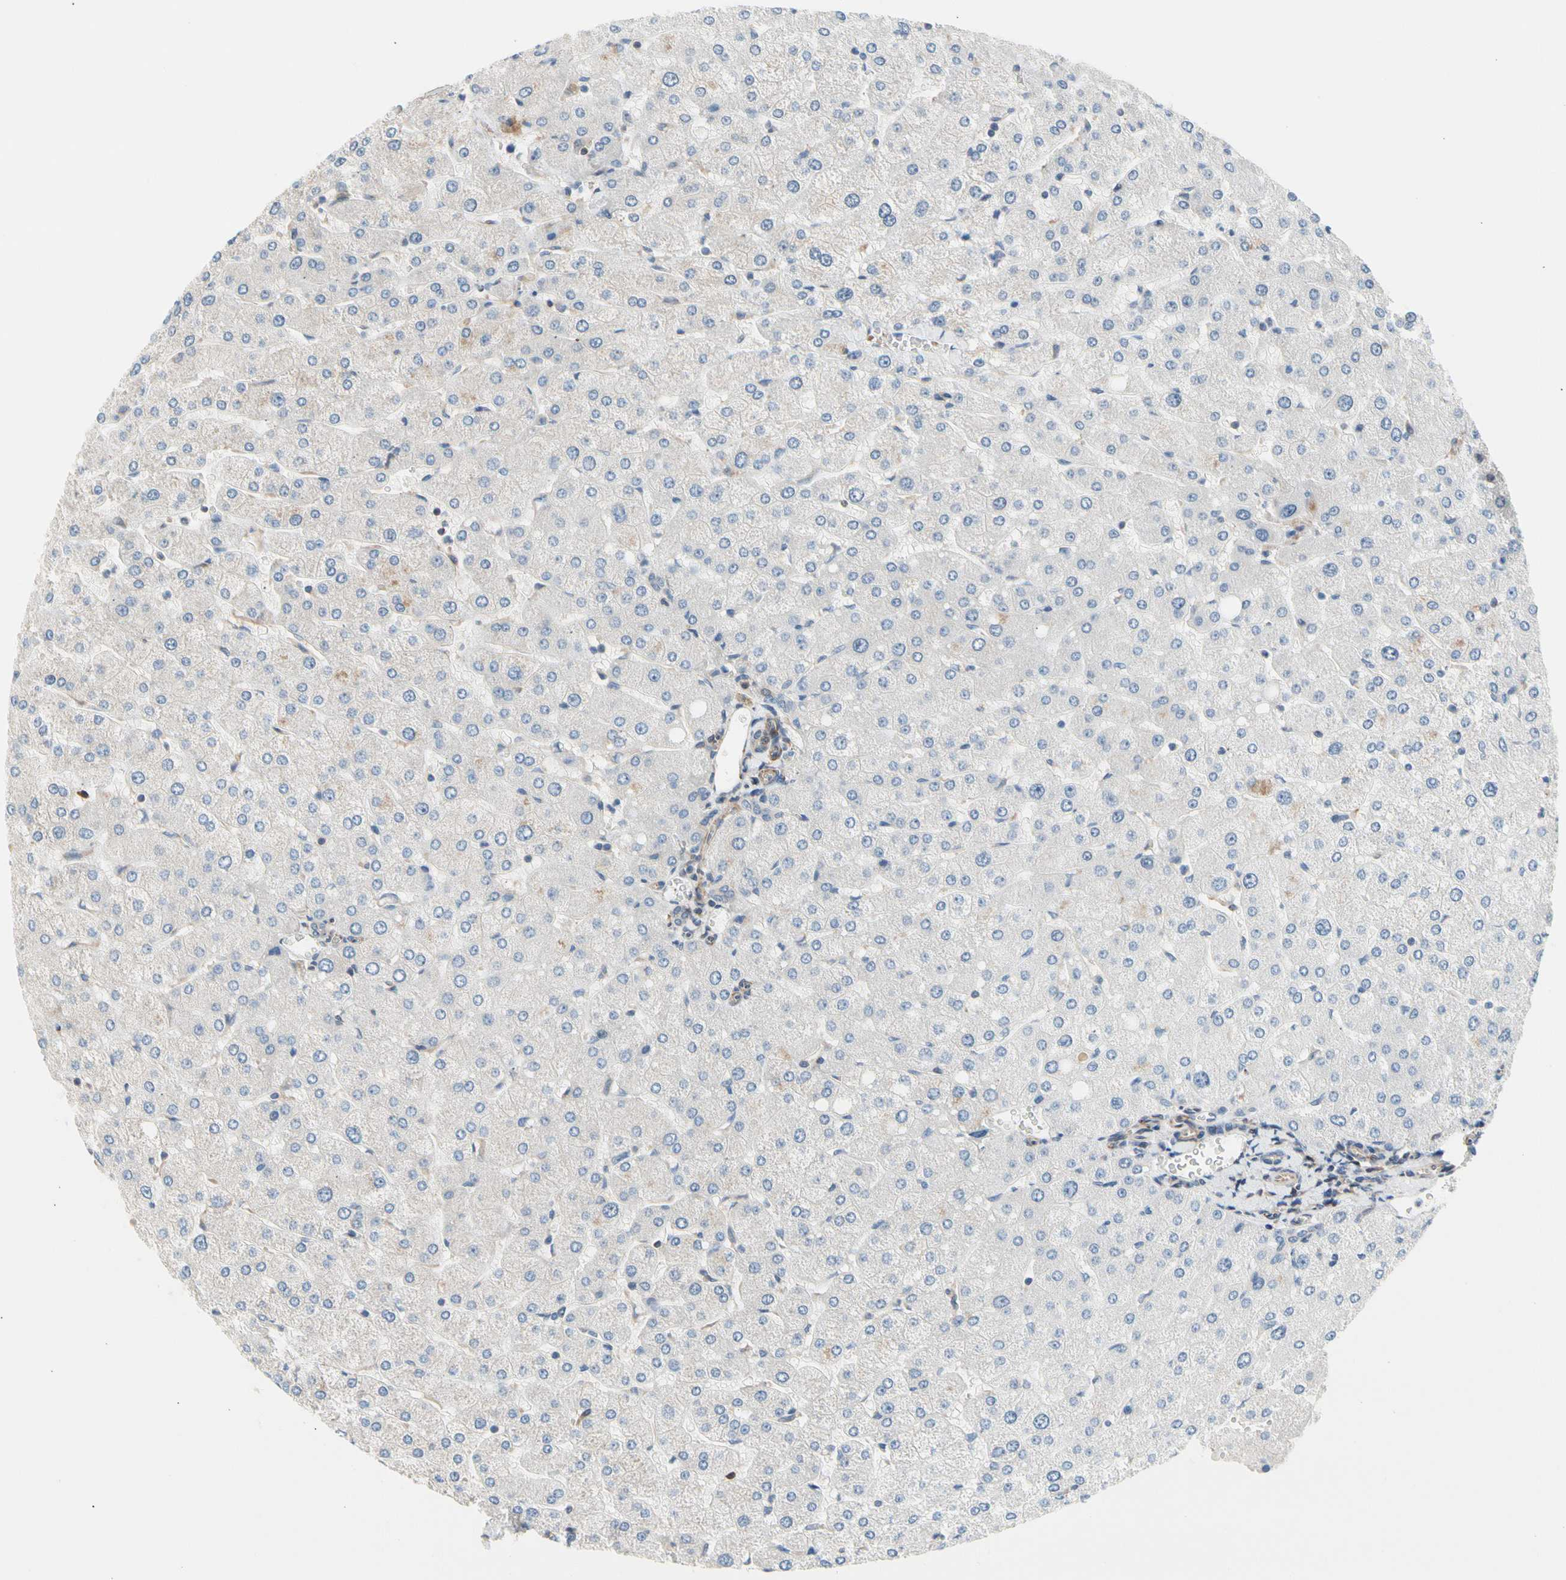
{"staining": {"intensity": "negative", "quantity": "none", "location": "none"}, "tissue": "liver", "cell_type": "Cholangiocytes", "image_type": "normal", "snomed": [{"axis": "morphology", "description": "Normal tissue, NOS"}, {"axis": "topography", "description": "Liver"}], "caption": "High power microscopy photomicrograph of an immunohistochemistry (IHC) micrograph of normal liver, revealing no significant expression in cholangiocytes.", "gene": "MAP3K3", "patient": {"sex": "male", "age": 55}}